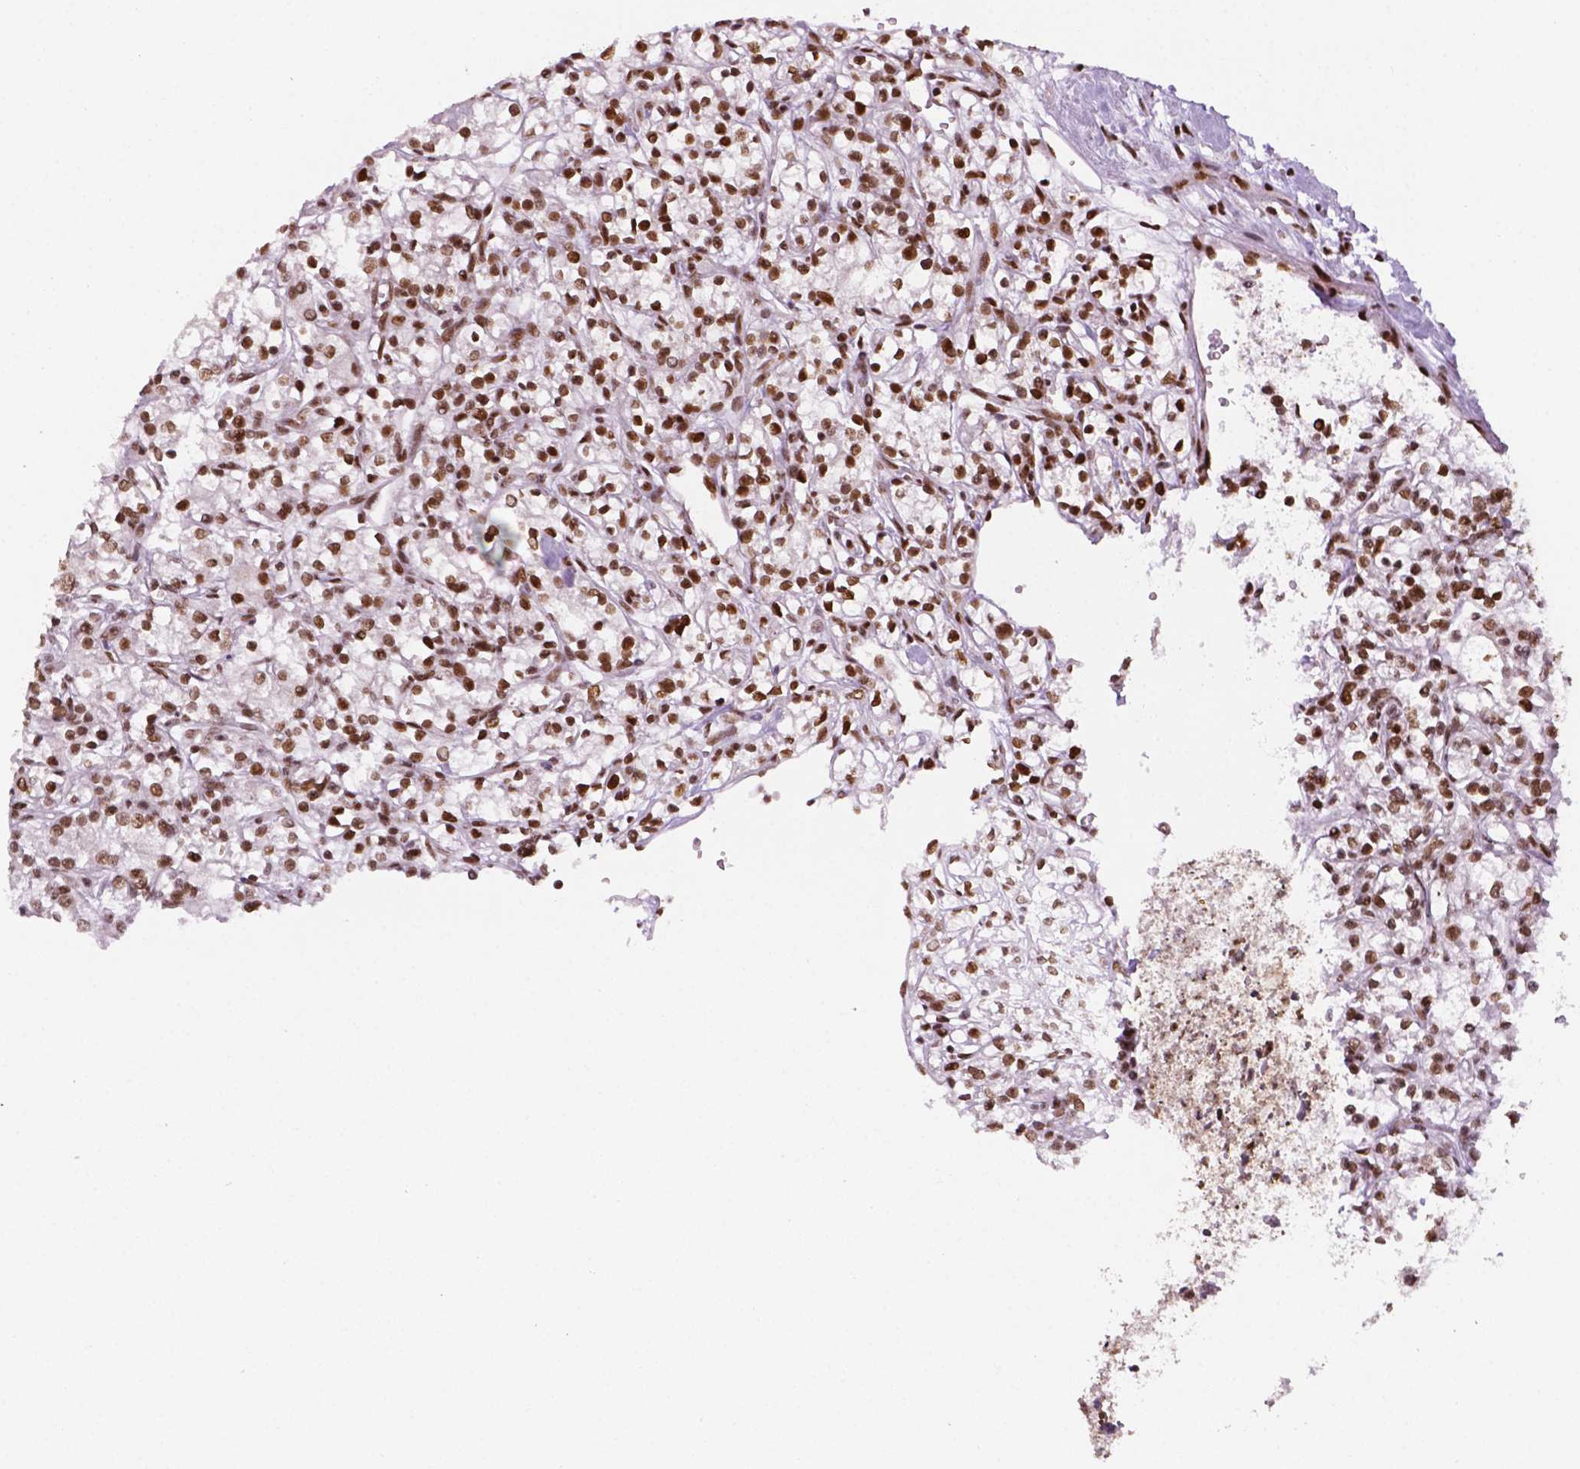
{"staining": {"intensity": "moderate", "quantity": "<25%", "location": "nuclear"}, "tissue": "renal cancer", "cell_type": "Tumor cells", "image_type": "cancer", "snomed": [{"axis": "morphology", "description": "Adenocarcinoma, NOS"}, {"axis": "topography", "description": "Kidney"}], "caption": "Renal adenocarcinoma stained with a brown dye displays moderate nuclear positive expression in about <25% of tumor cells.", "gene": "MLH1", "patient": {"sex": "female", "age": 59}}